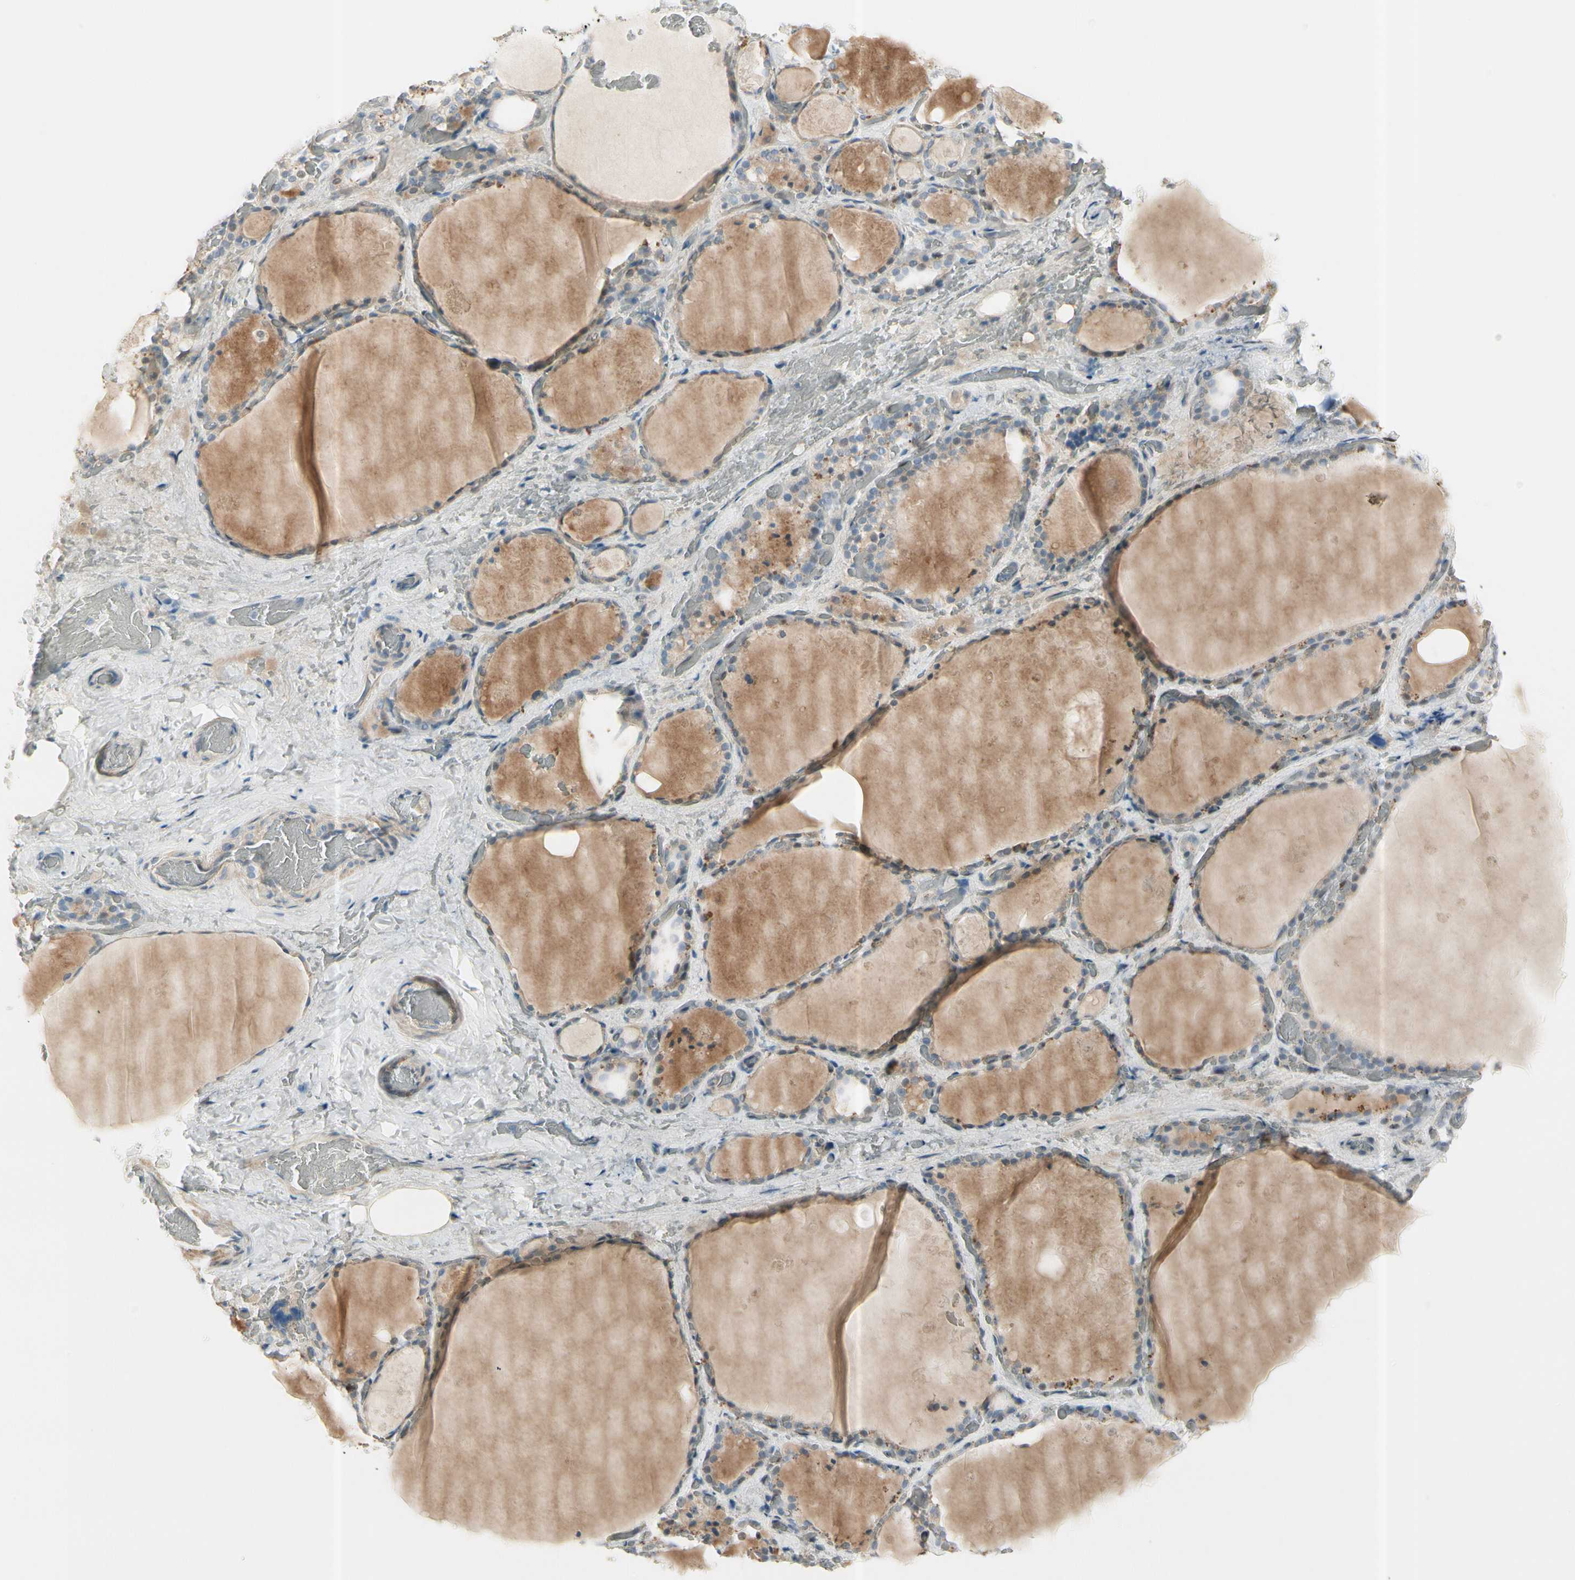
{"staining": {"intensity": "weak", "quantity": ">75%", "location": "cytoplasmic/membranous"}, "tissue": "thyroid gland", "cell_type": "Glandular cells", "image_type": "normal", "snomed": [{"axis": "morphology", "description": "Normal tissue, NOS"}, {"axis": "topography", "description": "Thyroid gland"}], "caption": "A histopathology image of human thyroid gland stained for a protein shows weak cytoplasmic/membranous brown staining in glandular cells.", "gene": "CYP2E1", "patient": {"sex": "male", "age": 61}}